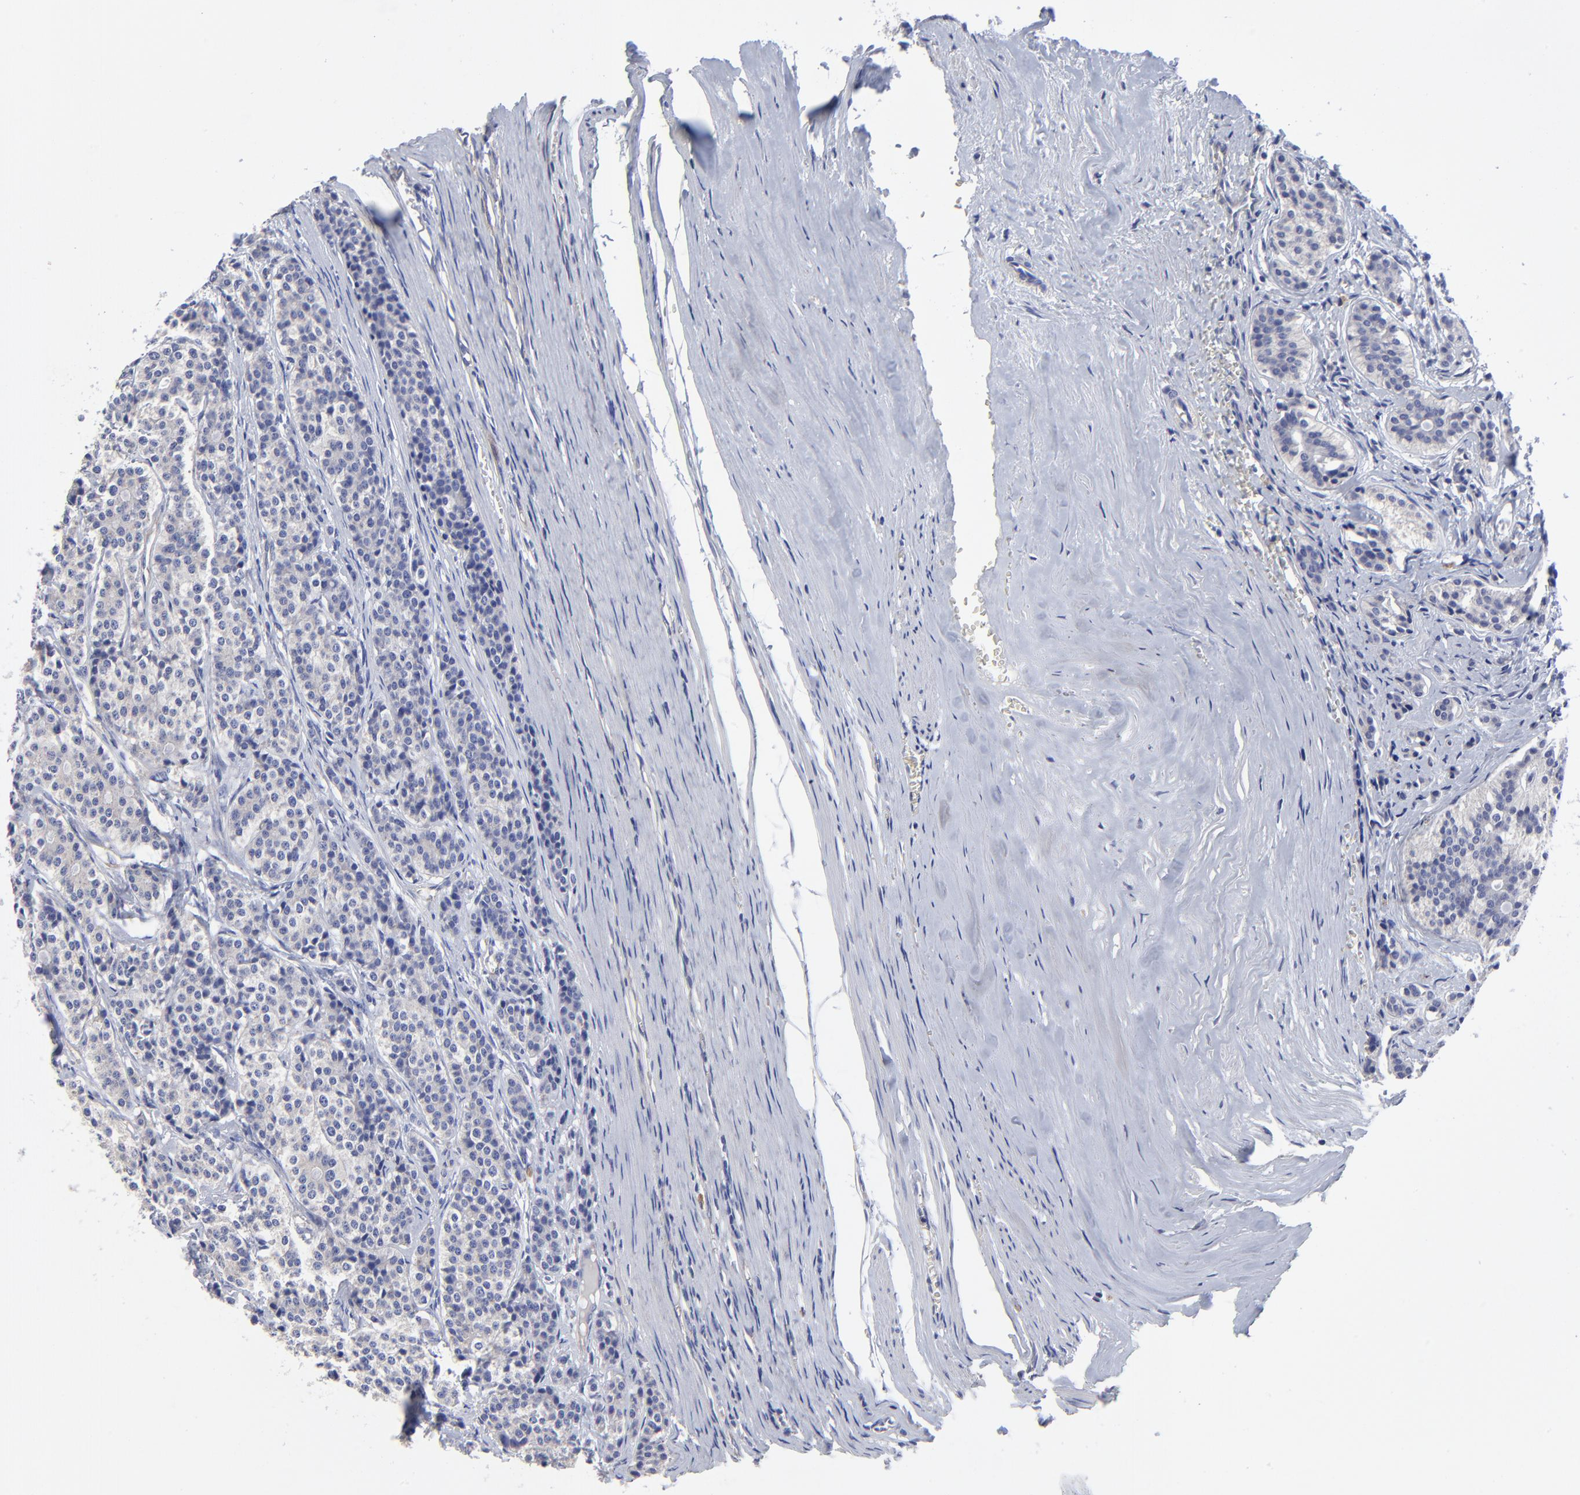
{"staining": {"intensity": "negative", "quantity": "none", "location": "none"}, "tissue": "carcinoid", "cell_type": "Tumor cells", "image_type": "cancer", "snomed": [{"axis": "morphology", "description": "Carcinoid, malignant, NOS"}, {"axis": "topography", "description": "Small intestine"}], "caption": "An immunohistochemistry micrograph of carcinoid (malignant) is shown. There is no staining in tumor cells of carcinoid (malignant).", "gene": "SULF2", "patient": {"sex": "male", "age": 63}}